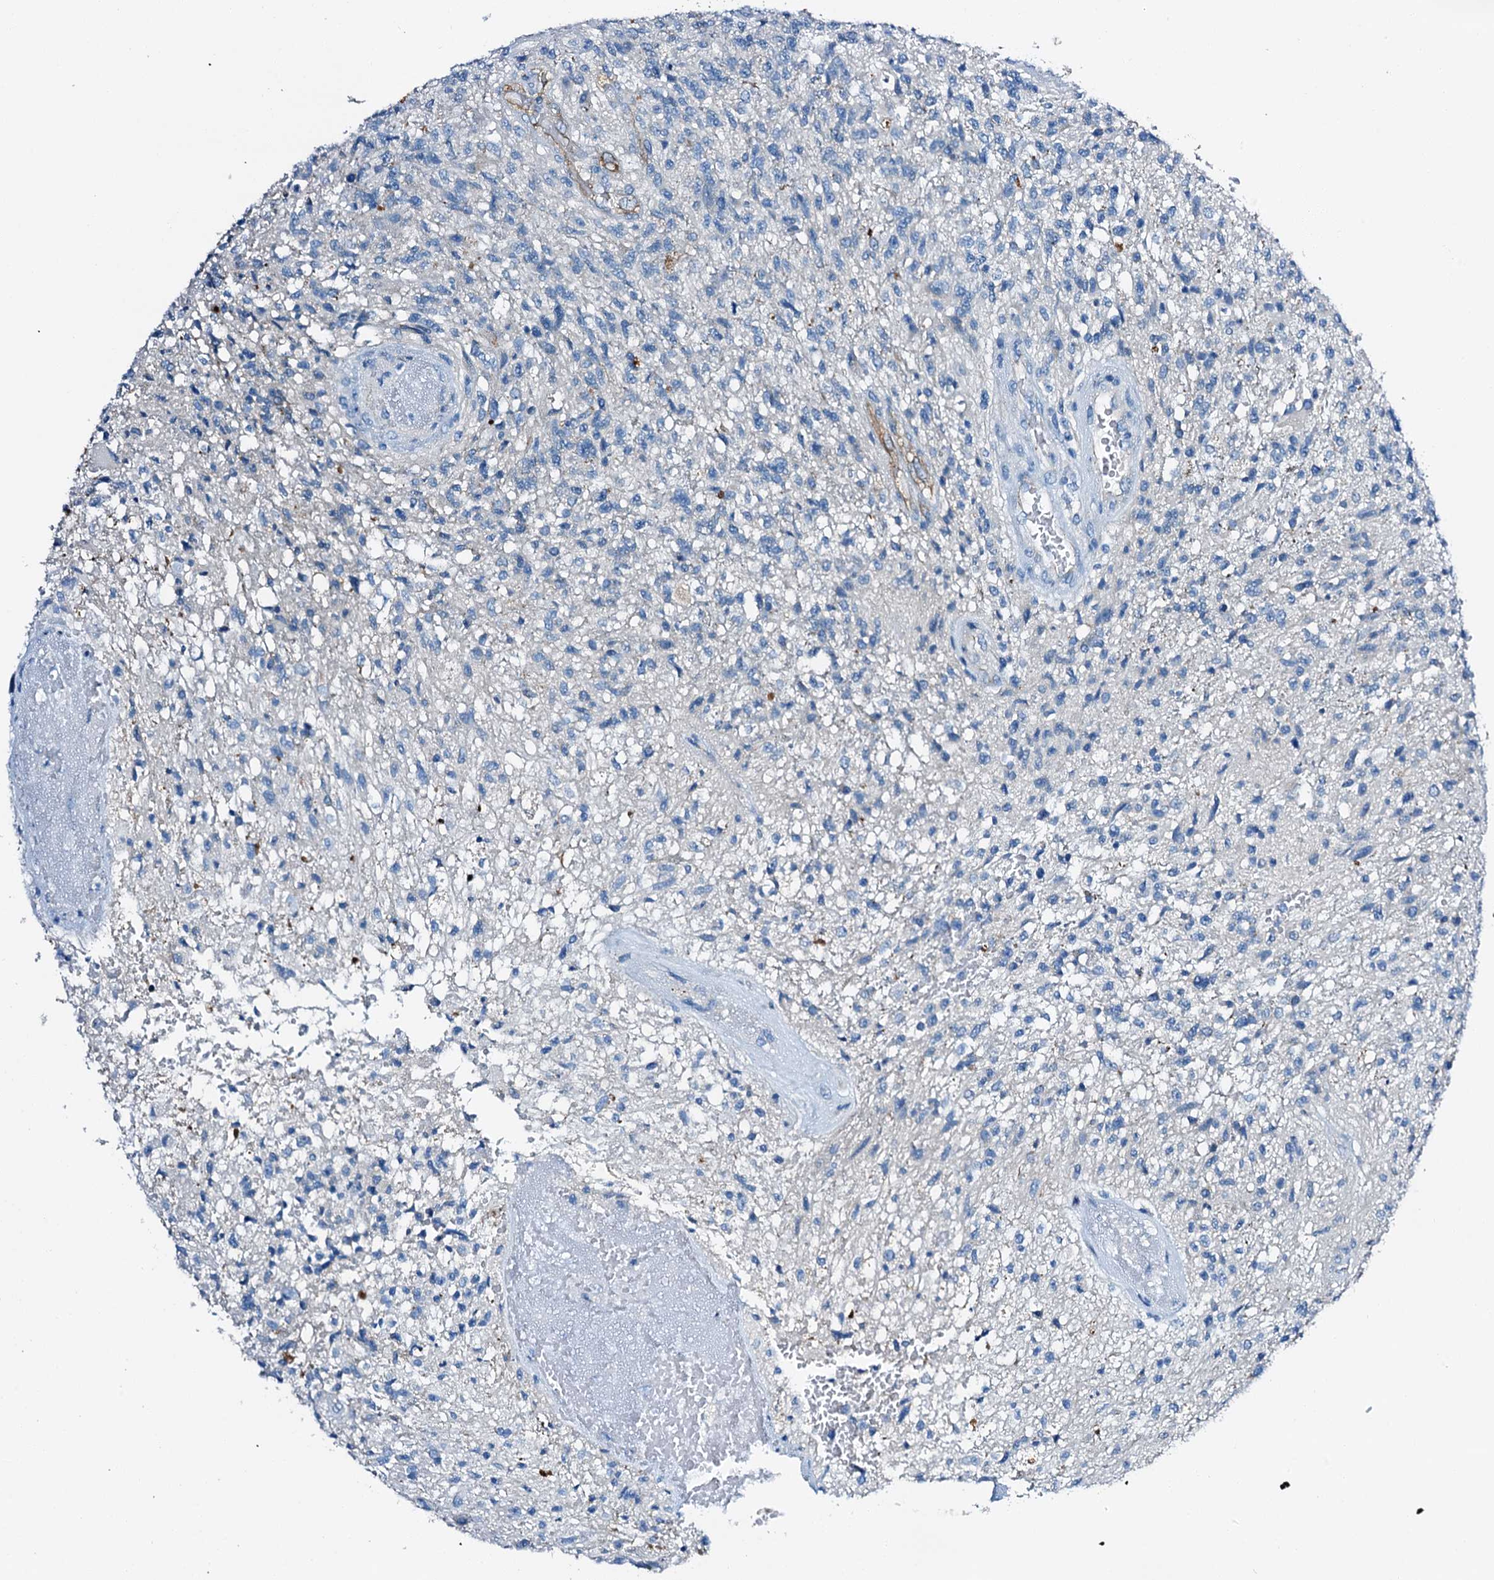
{"staining": {"intensity": "negative", "quantity": "none", "location": "none"}, "tissue": "glioma", "cell_type": "Tumor cells", "image_type": "cancer", "snomed": [{"axis": "morphology", "description": "Glioma, malignant, High grade"}, {"axis": "topography", "description": "Brain"}], "caption": "Immunohistochemistry of human high-grade glioma (malignant) exhibits no positivity in tumor cells.", "gene": "C1QTNF4", "patient": {"sex": "male", "age": 56}}